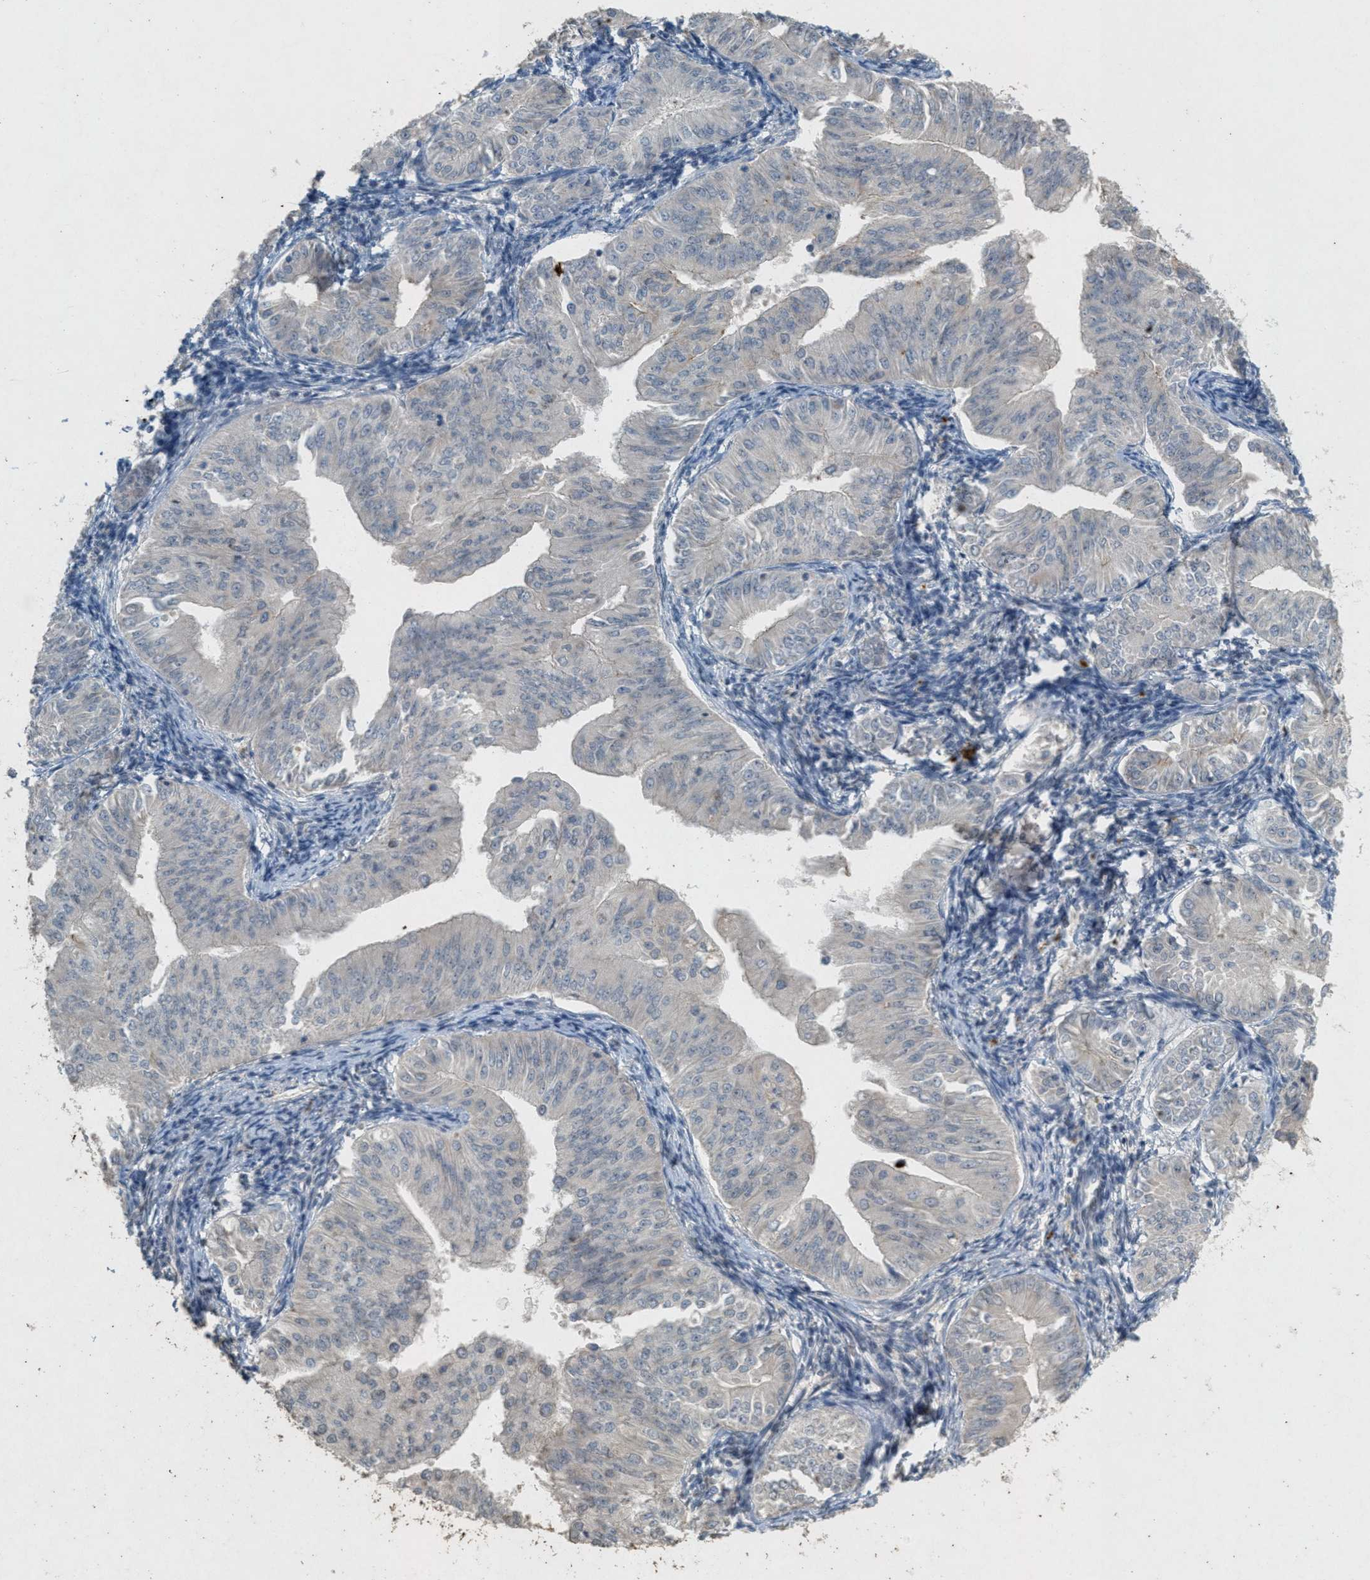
{"staining": {"intensity": "negative", "quantity": "none", "location": "none"}, "tissue": "endometrial cancer", "cell_type": "Tumor cells", "image_type": "cancer", "snomed": [{"axis": "morphology", "description": "Normal tissue, NOS"}, {"axis": "morphology", "description": "Adenocarcinoma, NOS"}, {"axis": "topography", "description": "Endometrium"}], "caption": "IHC micrograph of endometrial cancer stained for a protein (brown), which displays no positivity in tumor cells.", "gene": "ABHD6", "patient": {"sex": "female", "age": 53}}